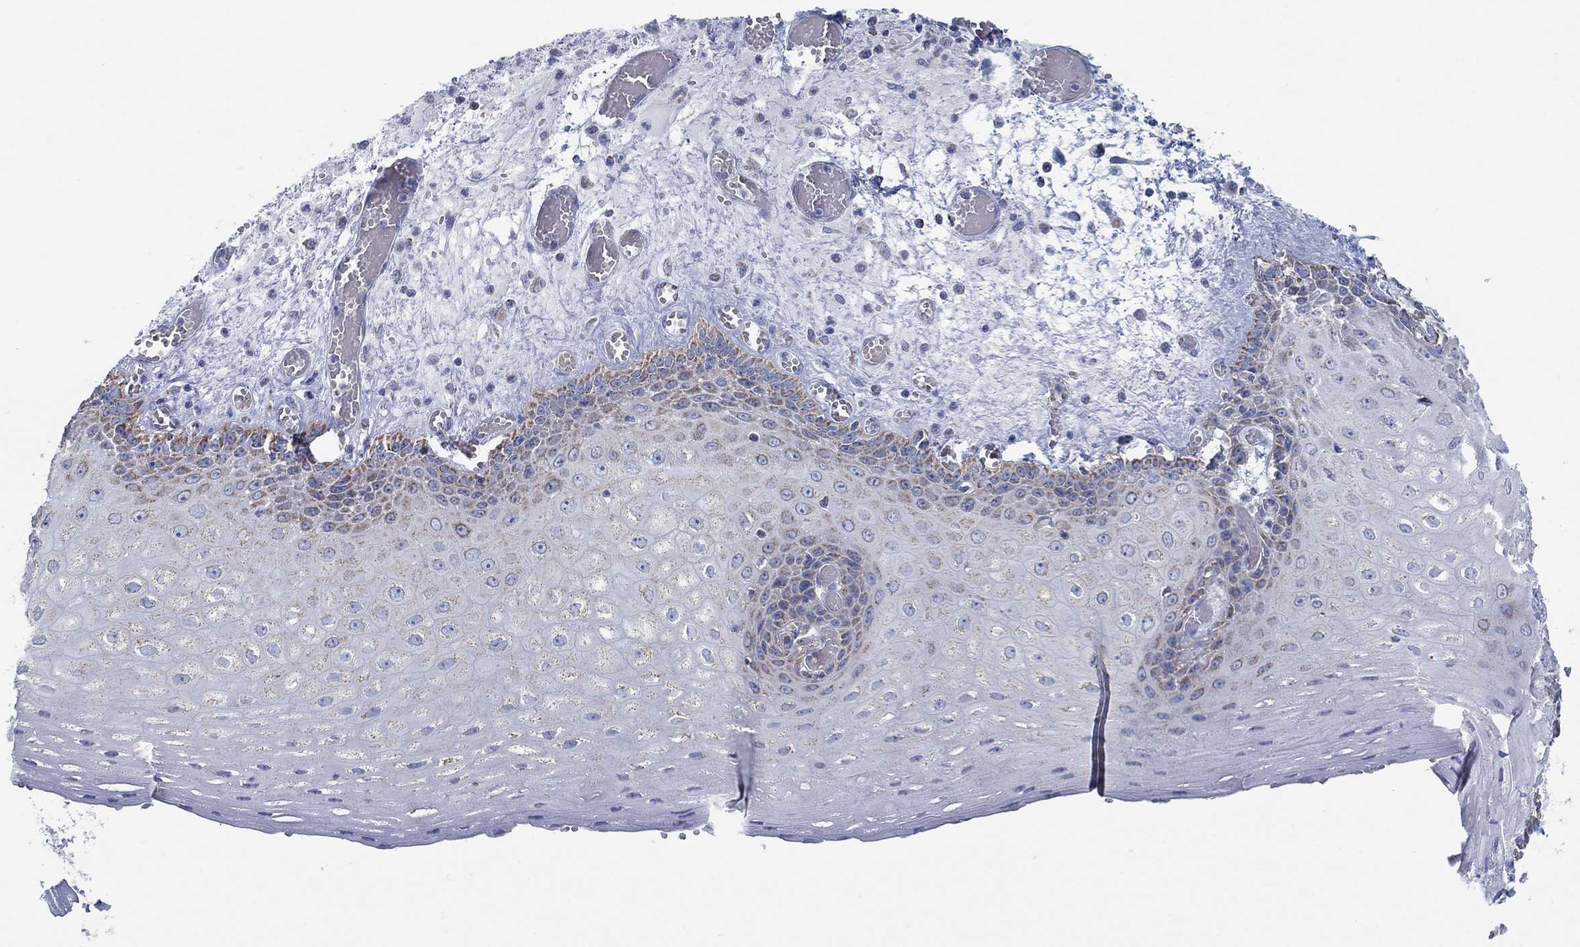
{"staining": {"intensity": "negative", "quantity": "none", "location": "none"}, "tissue": "esophagus", "cell_type": "Squamous epithelial cells", "image_type": "normal", "snomed": [{"axis": "morphology", "description": "Normal tissue, NOS"}, {"axis": "topography", "description": "Esophagus"}], "caption": "IHC photomicrograph of normal esophagus: esophagus stained with DAB (3,3'-diaminobenzidine) demonstrates no significant protein staining in squamous epithelial cells. Nuclei are stained in blue.", "gene": "GLOD5", "patient": {"sex": "male", "age": 58}}